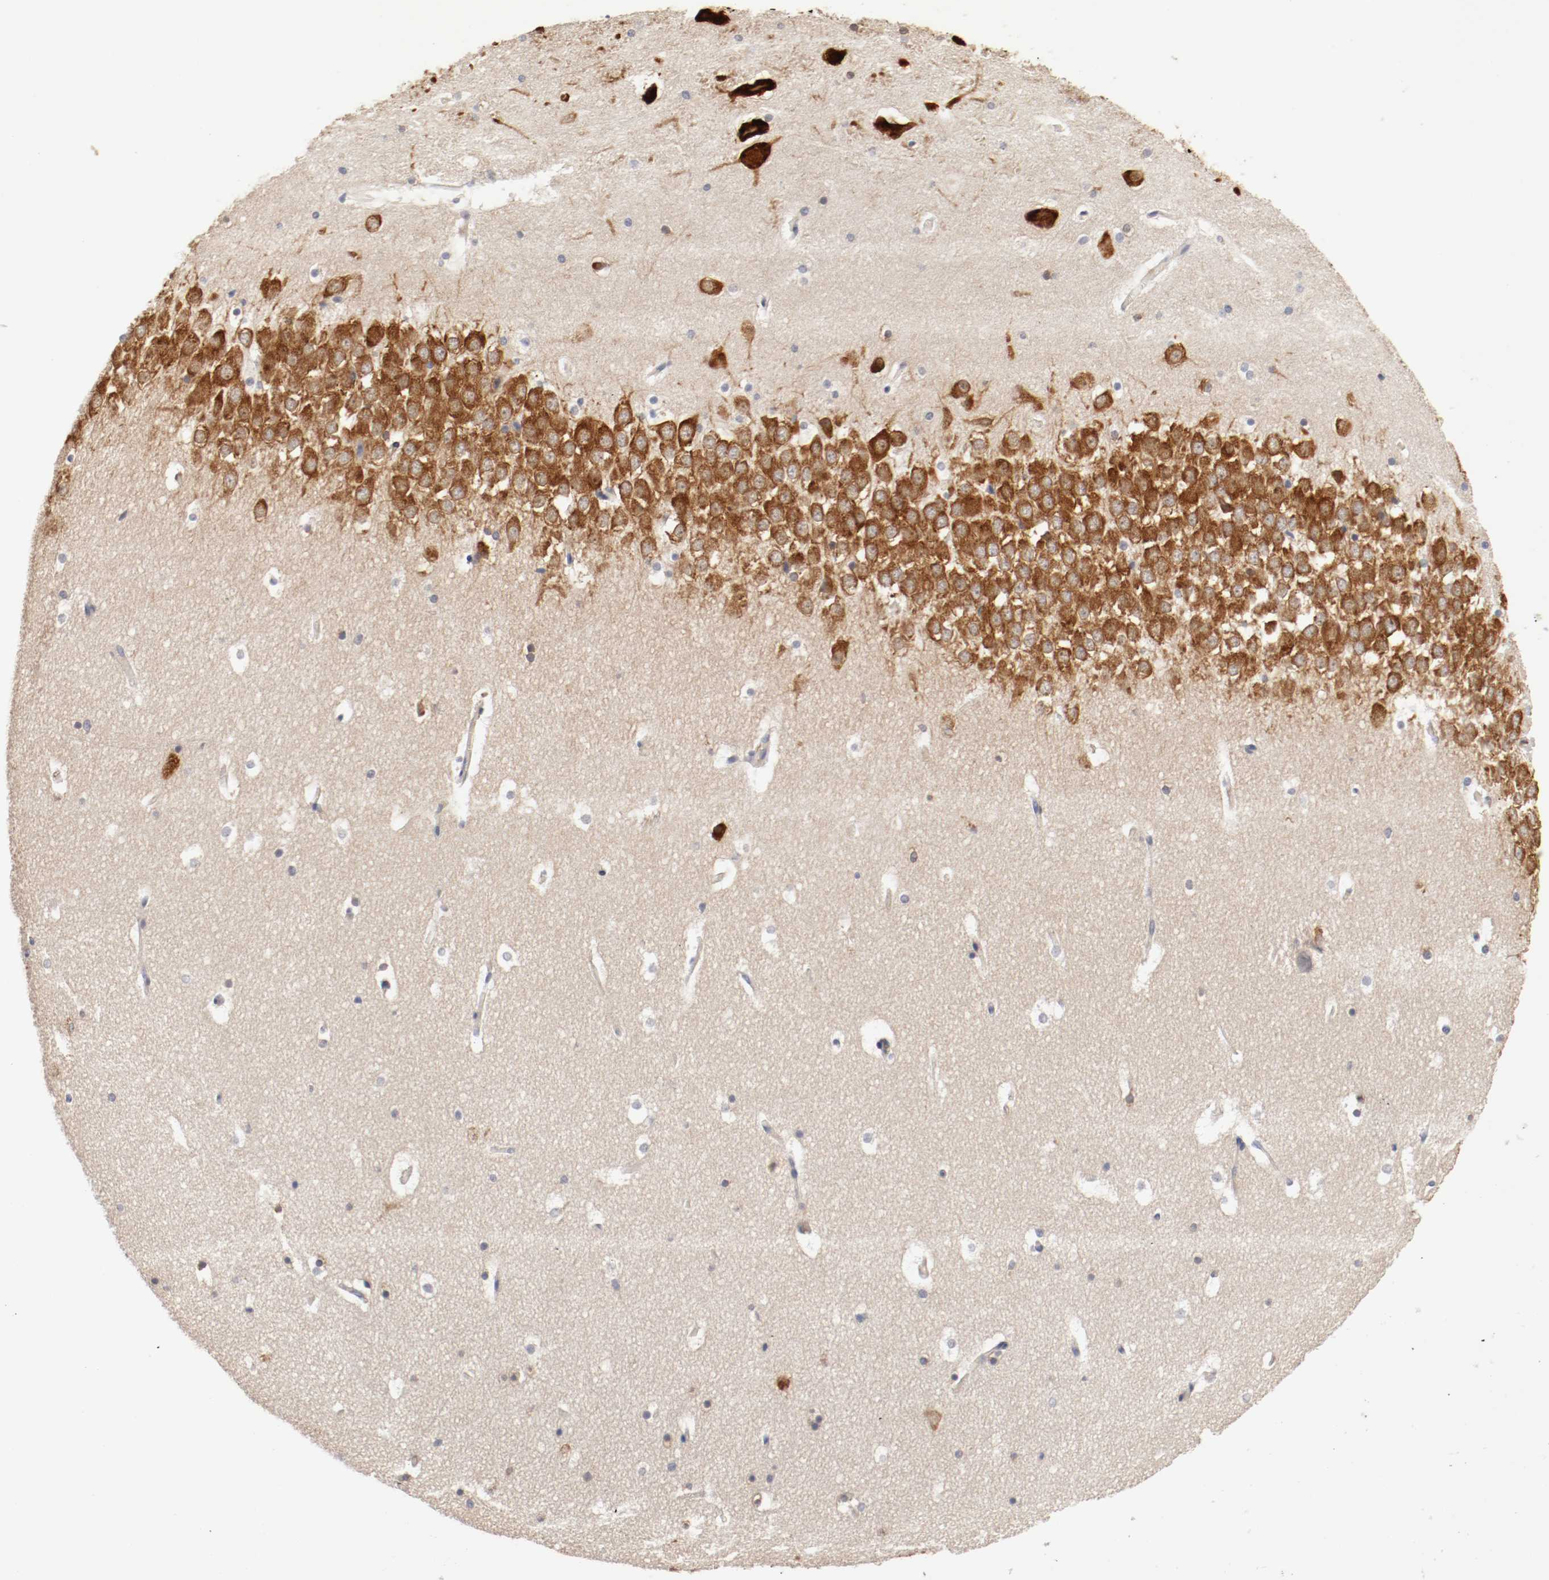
{"staining": {"intensity": "moderate", "quantity": "25%-75%", "location": "cytoplasmic/membranous"}, "tissue": "hippocampus", "cell_type": "Glial cells", "image_type": "normal", "snomed": [{"axis": "morphology", "description": "Normal tissue, NOS"}, {"axis": "topography", "description": "Hippocampus"}], "caption": "Moderate cytoplasmic/membranous protein expression is seen in approximately 25%-75% of glial cells in hippocampus. The staining was performed using DAB (3,3'-diaminobenzidine), with brown indicating positive protein expression. Nuclei are stained blue with hematoxylin.", "gene": "FKBP3", "patient": {"sex": "male", "age": 45}}